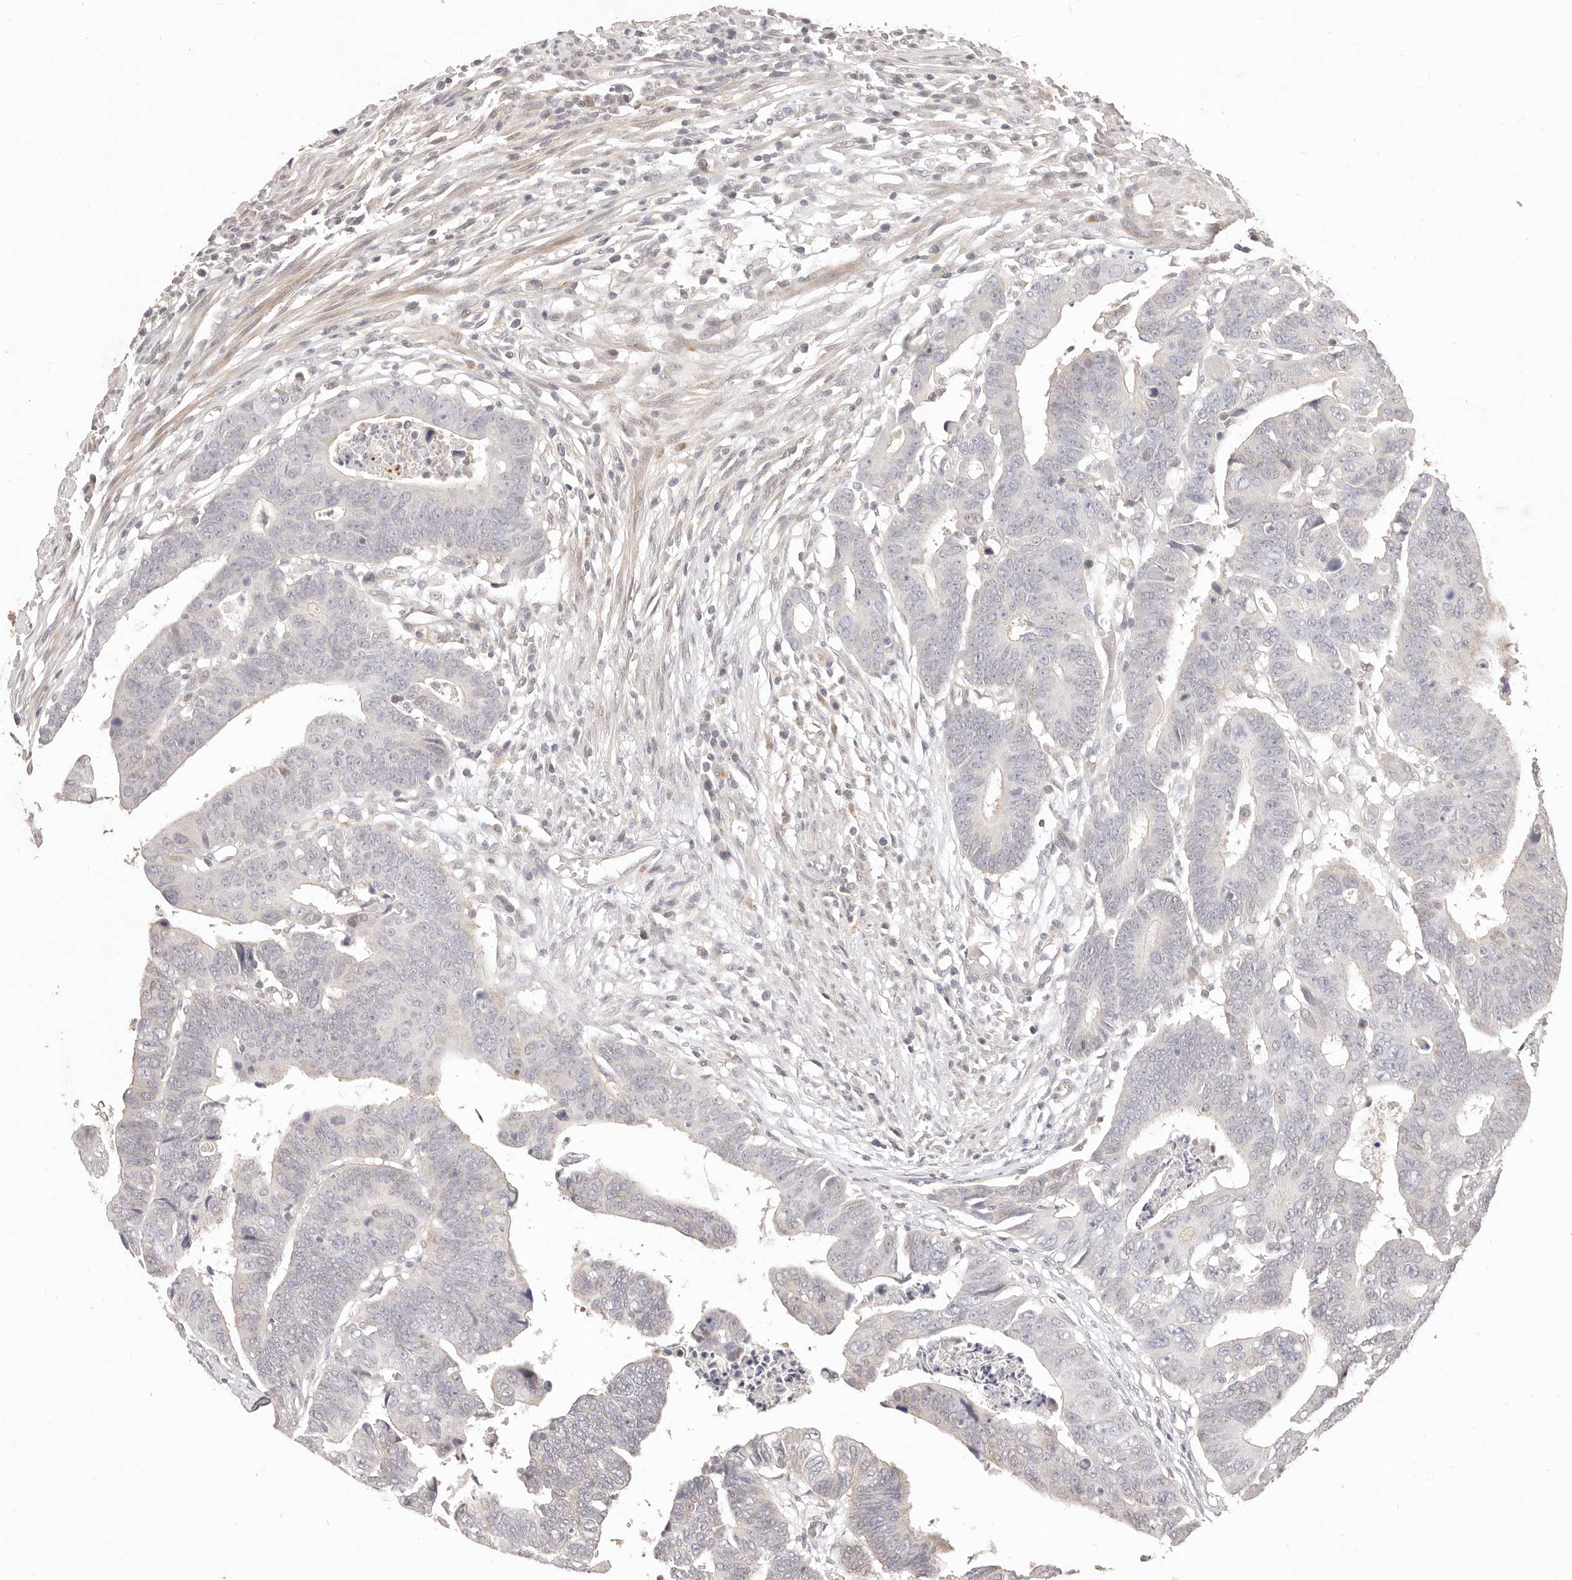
{"staining": {"intensity": "negative", "quantity": "none", "location": "none"}, "tissue": "colorectal cancer", "cell_type": "Tumor cells", "image_type": "cancer", "snomed": [{"axis": "morphology", "description": "Adenocarcinoma, NOS"}, {"axis": "topography", "description": "Rectum"}], "caption": "The image demonstrates no significant staining in tumor cells of colorectal cancer (adenocarcinoma).", "gene": "KIF9", "patient": {"sex": "female", "age": 65}}